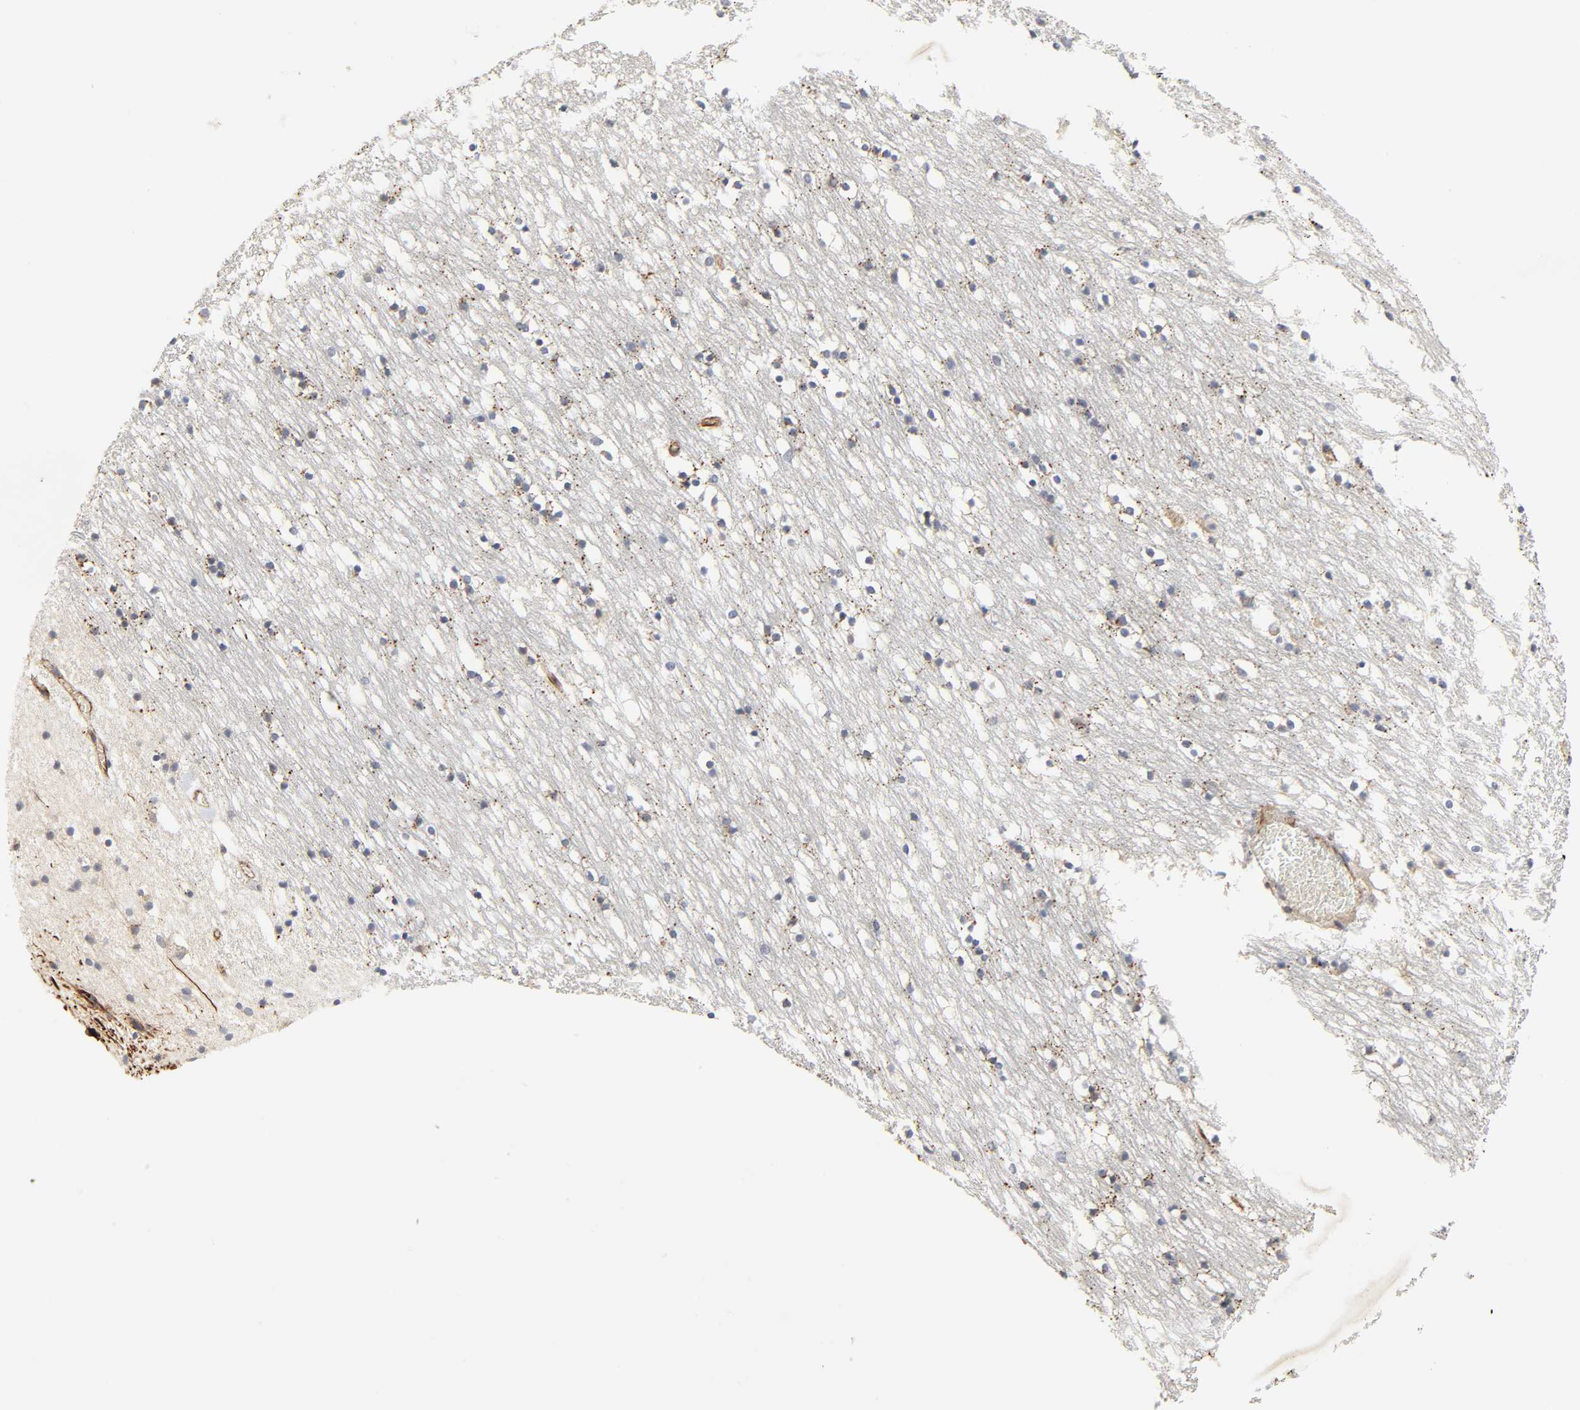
{"staining": {"intensity": "weak", "quantity": "<25%", "location": "cytoplasmic/membranous"}, "tissue": "caudate", "cell_type": "Glial cells", "image_type": "normal", "snomed": [{"axis": "morphology", "description": "Normal tissue, NOS"}, {"axis": "topography", "description": "Lateral ventricle wall"}], "caption": "Immunohistochemistry image of benign caudate: human caudate stained with DAB demonstrates no significant protein positivity in glial cells. (IHC, brightfield microscopy, high magnification).", "gene": "REEP5", "patient": {"sex": "male", "age": 45}}